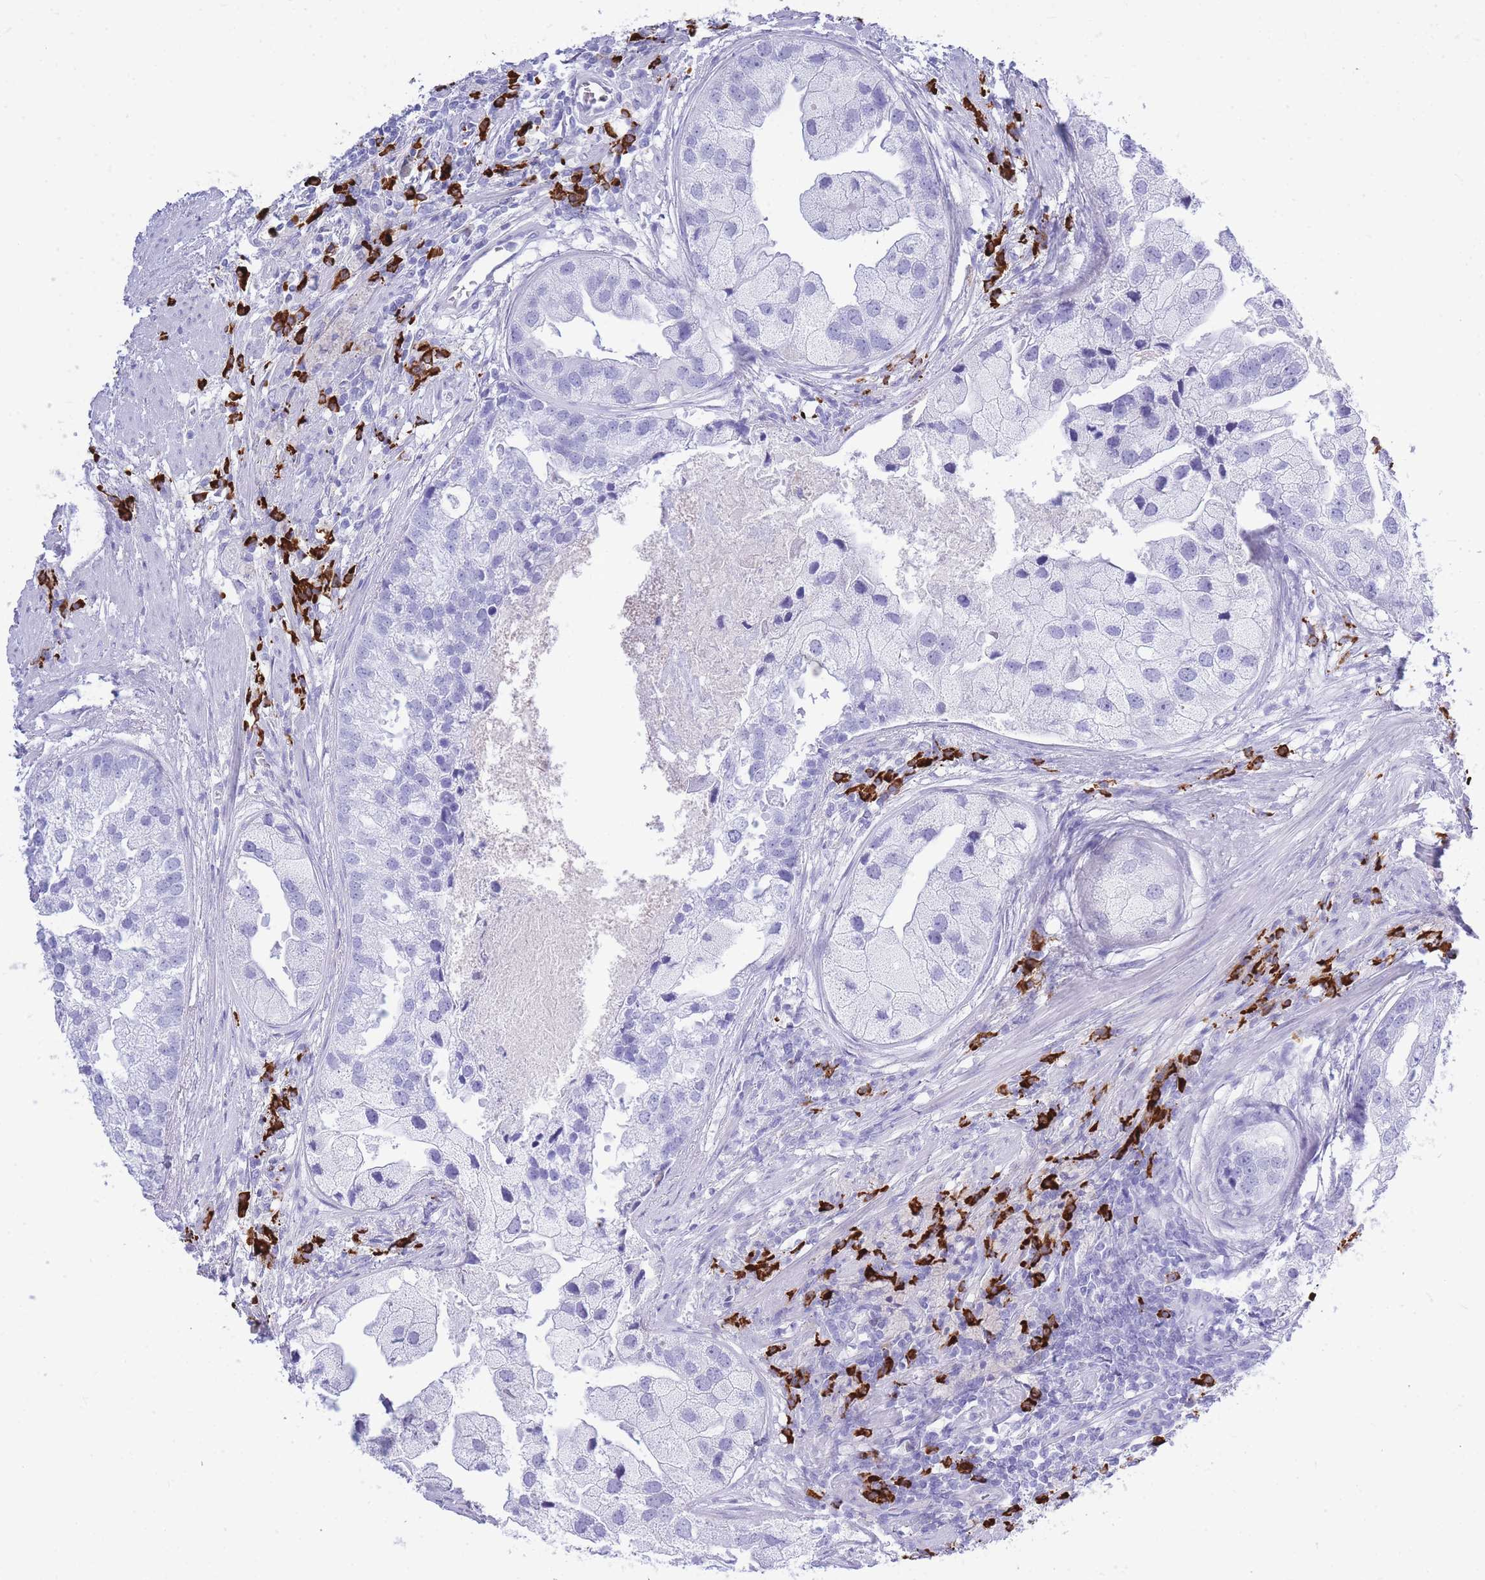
{"staining": {"intensity": "negative", "quantity": "none", "location": "none"}, "tissue": "prostate cancer", "cell_type": "Tumor cells", "image_type": "cancer", "snomed": [{"axis": "morphology", "description": "Adenocarcinoma, High grade"}, {"axis": "topography", "description": "Prostate"}], "caption": "An IHC image of prostate cancer is shown. There is no staining in tumor cells of prostate cancer.", "gene": "ZFP62", "patient": {"sex": "male", "age": 62}}